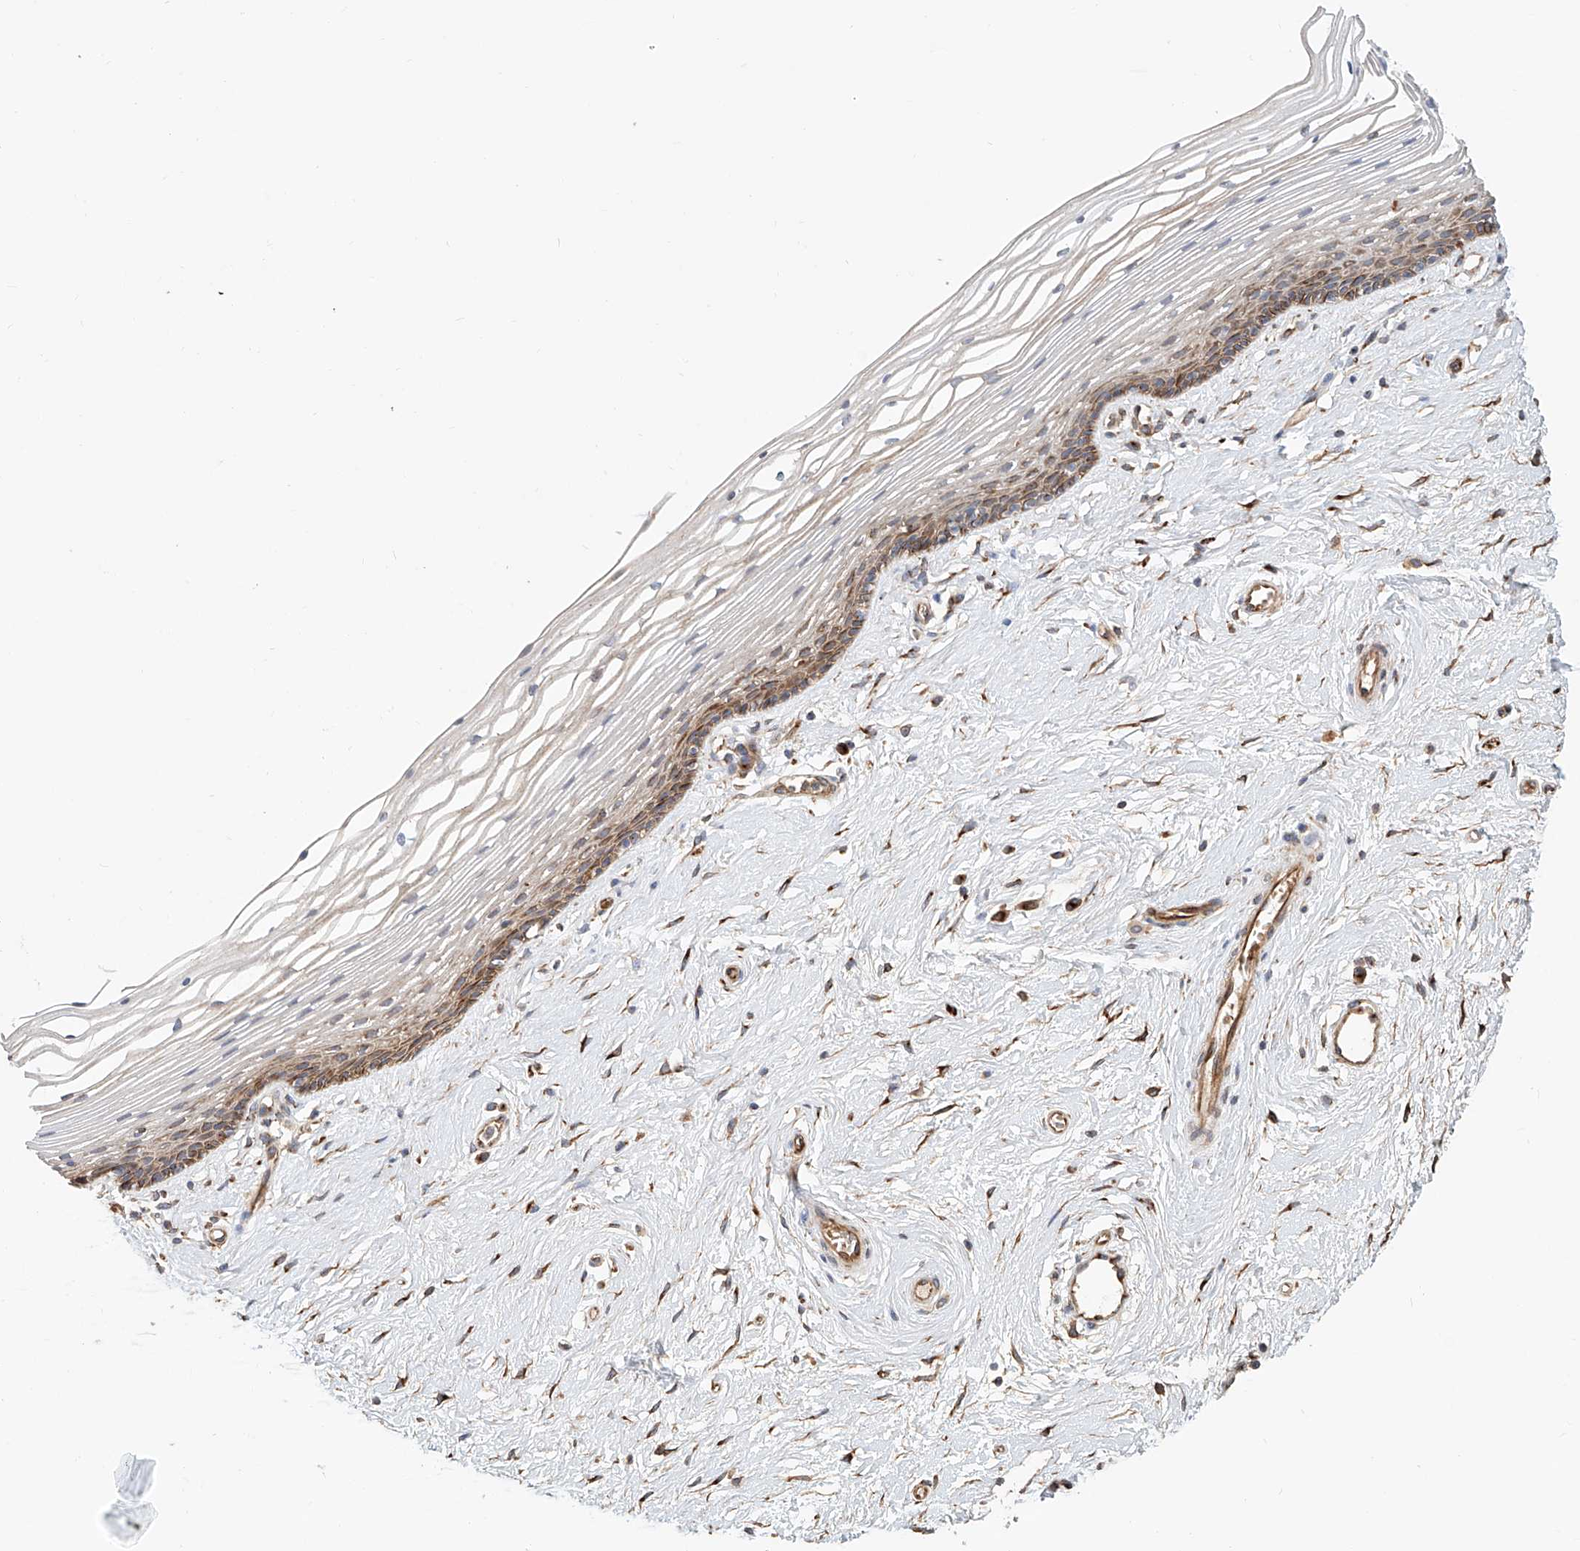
{"staining": {"intensity": "moderate", "quantity": "25%-75%", "location": "cytoplasmic/membranous"}, "tissue": "vagina", "cell_type": "Squamous epithelial cells", "image_type": "normal", "snomed": [{"axis": "morphology", "description": "Normal tissue, NOS"}, {"axis": "topography", "description": "Vagina"}], "caption": "Benign vagina exhibits moderate cytoplasmic/membranous positivity in about 25%-75% of squamous epithelial cells, visualized by immunohistochemistry.", "gene": "HGSNAT", "patient": {"sex": "female", "age": 46}}